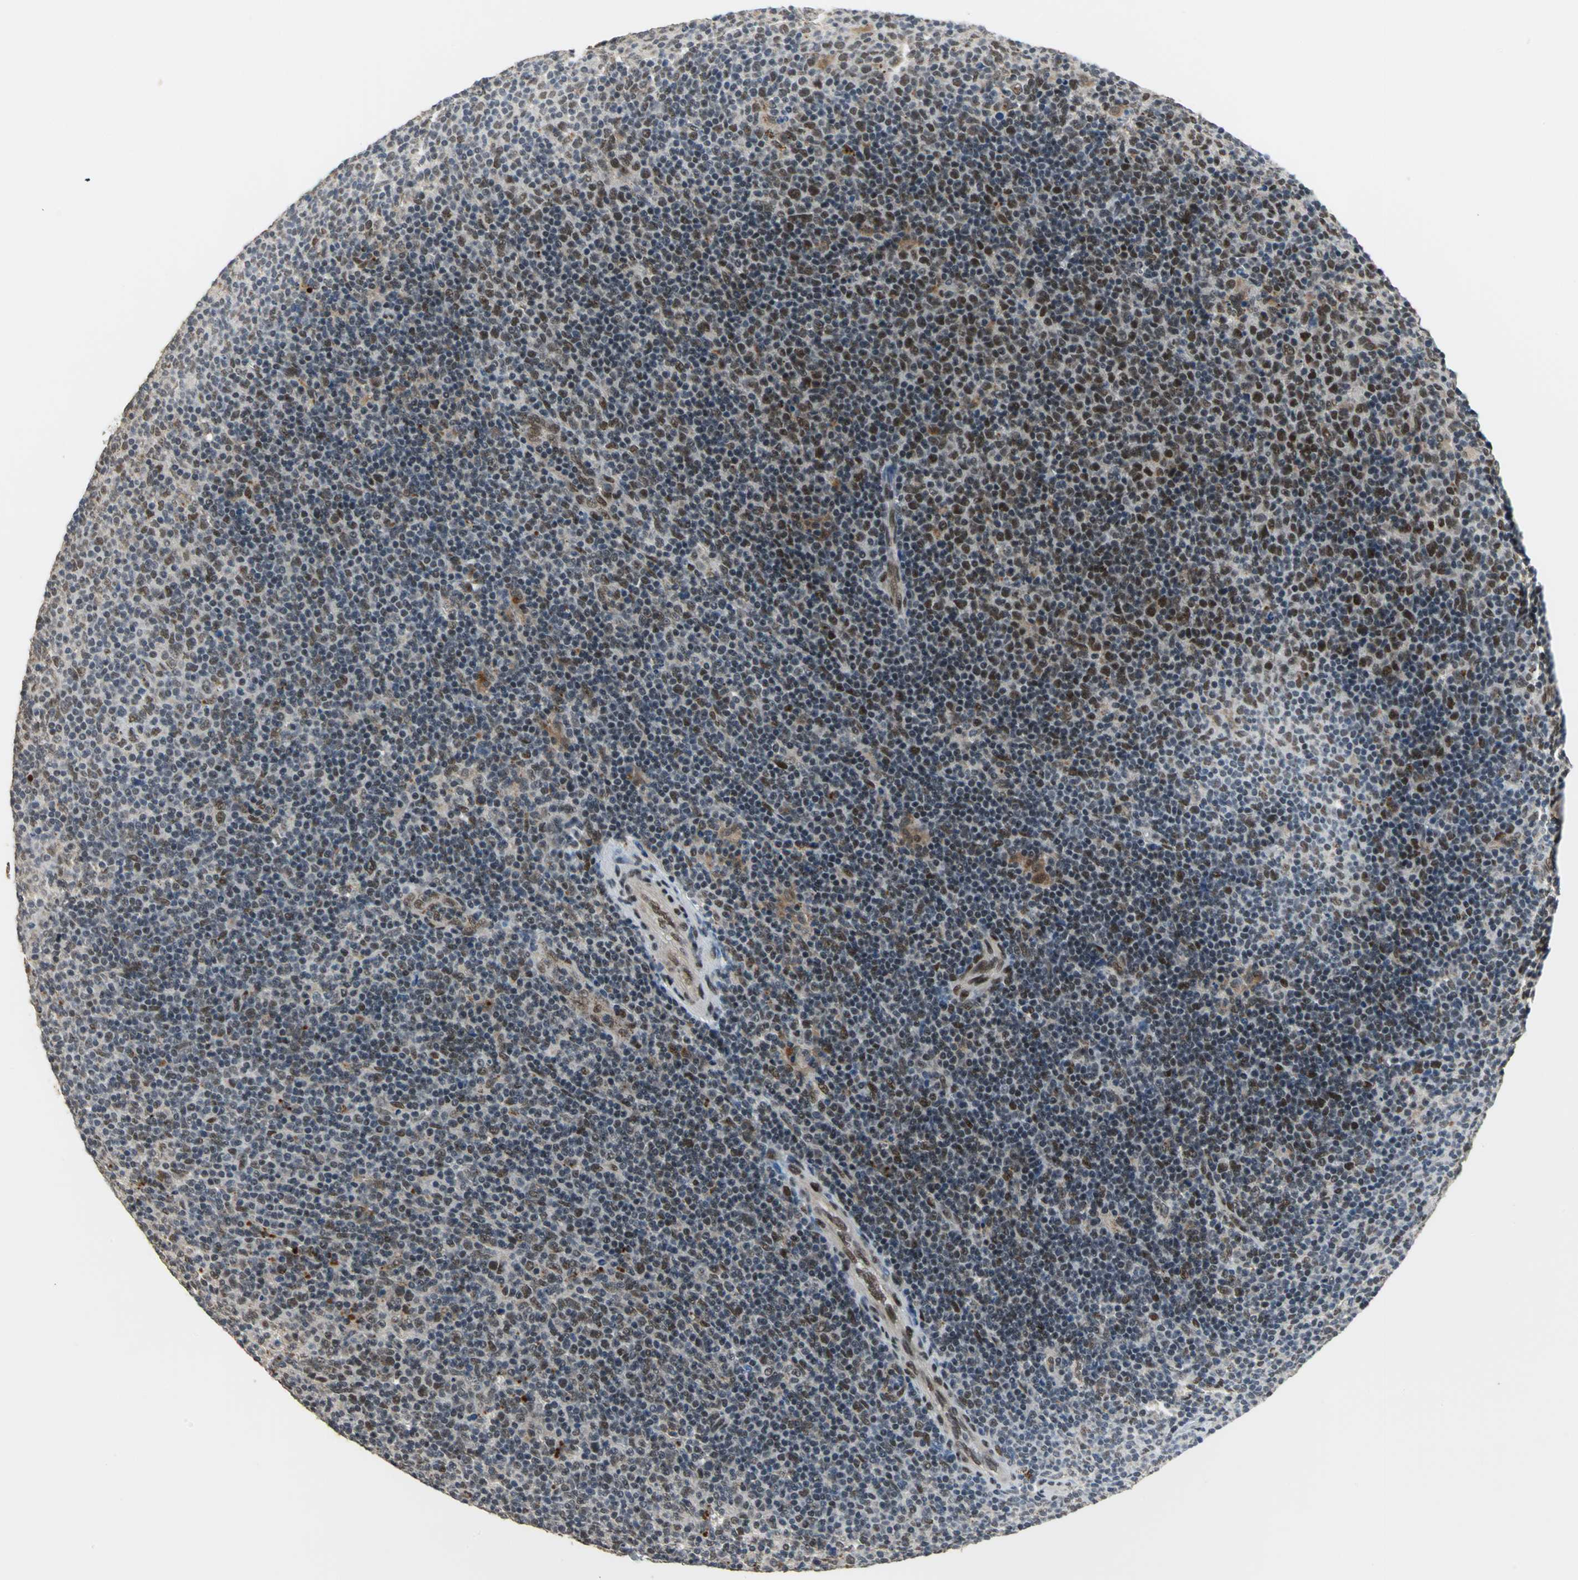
{"staining": {"intensity": "moderate", "quantity": "25%-75%", "location": "nuclear"}, "tissue": "lymphoma", "cell_type": "Tumor cells", "image_type": "cancer", "snomed": [{"axis": "morphology", "description": "Malignant lymphoma, non-Hodgkin's type, Low grade"}, {"axis": "topography", "description": "Lymph node"}], "caption": "Tumor cells demonstrate moderate nuclear staining in about 25%-75% of cells in lymphoma.", "gene": "ELF2", "patient": {"sex": "male", "age": 70}}